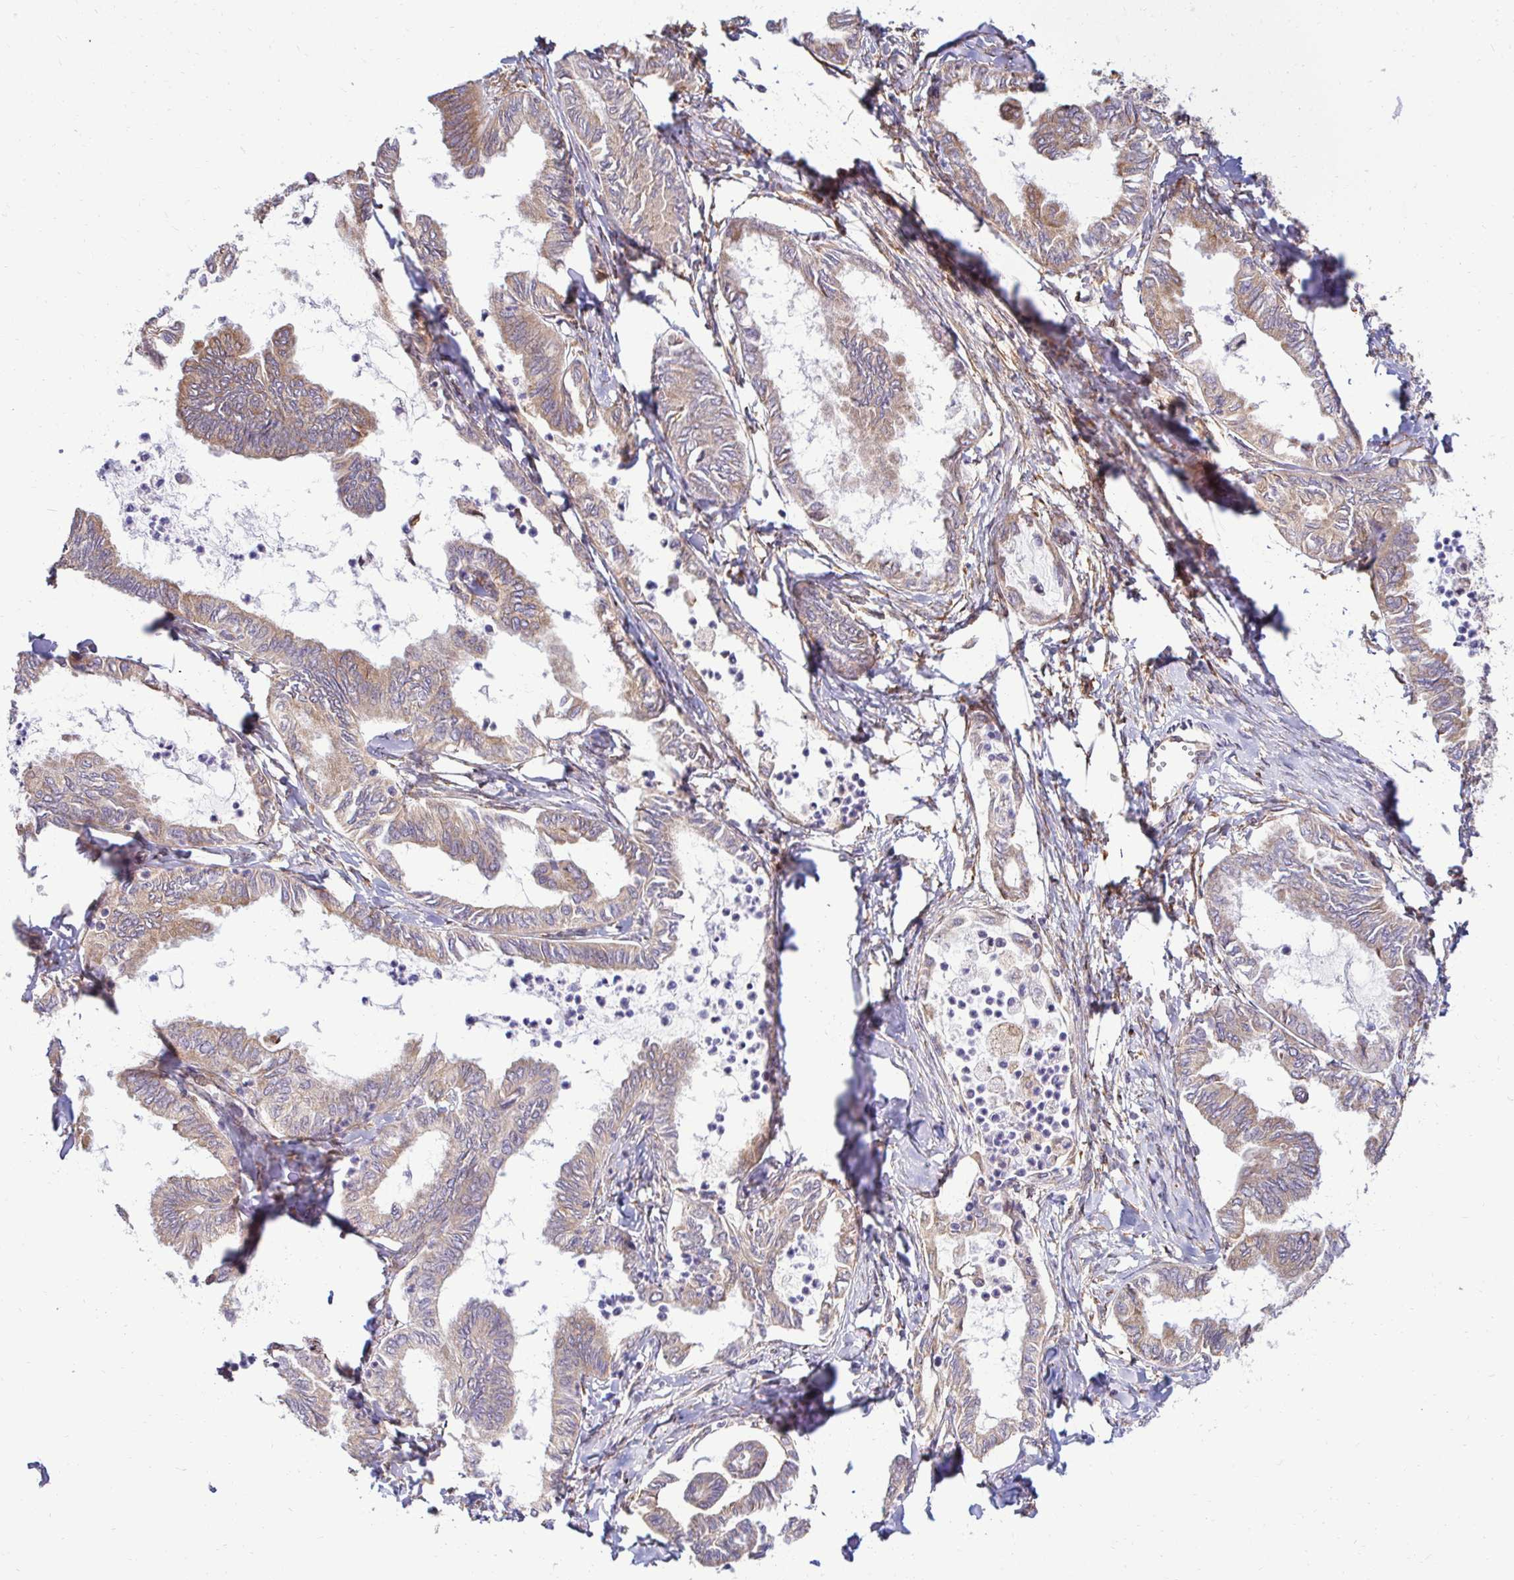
{"staining": {"intensity": "moderate", "quantity": "25%-75%", "location": "cytoplasmic/membranous"}, "tissue": "ovarian cancer", "cell_type": "Tumor cells", "image_type": "cancer", "snomed": [{"axis": "morphology", "description": "Carcinoma, endometroid"}, {"axis": "topography", "description": "Ovary"}], "caption": "The histopathology image demonstrates a brown stain indicating the presence of a protein in the cytoplasmic/membranous of tumor cells in endometroid carcinoma (ovarian).", "gene": "HPS1", "patient": {"sex": "female", "age": 70}}